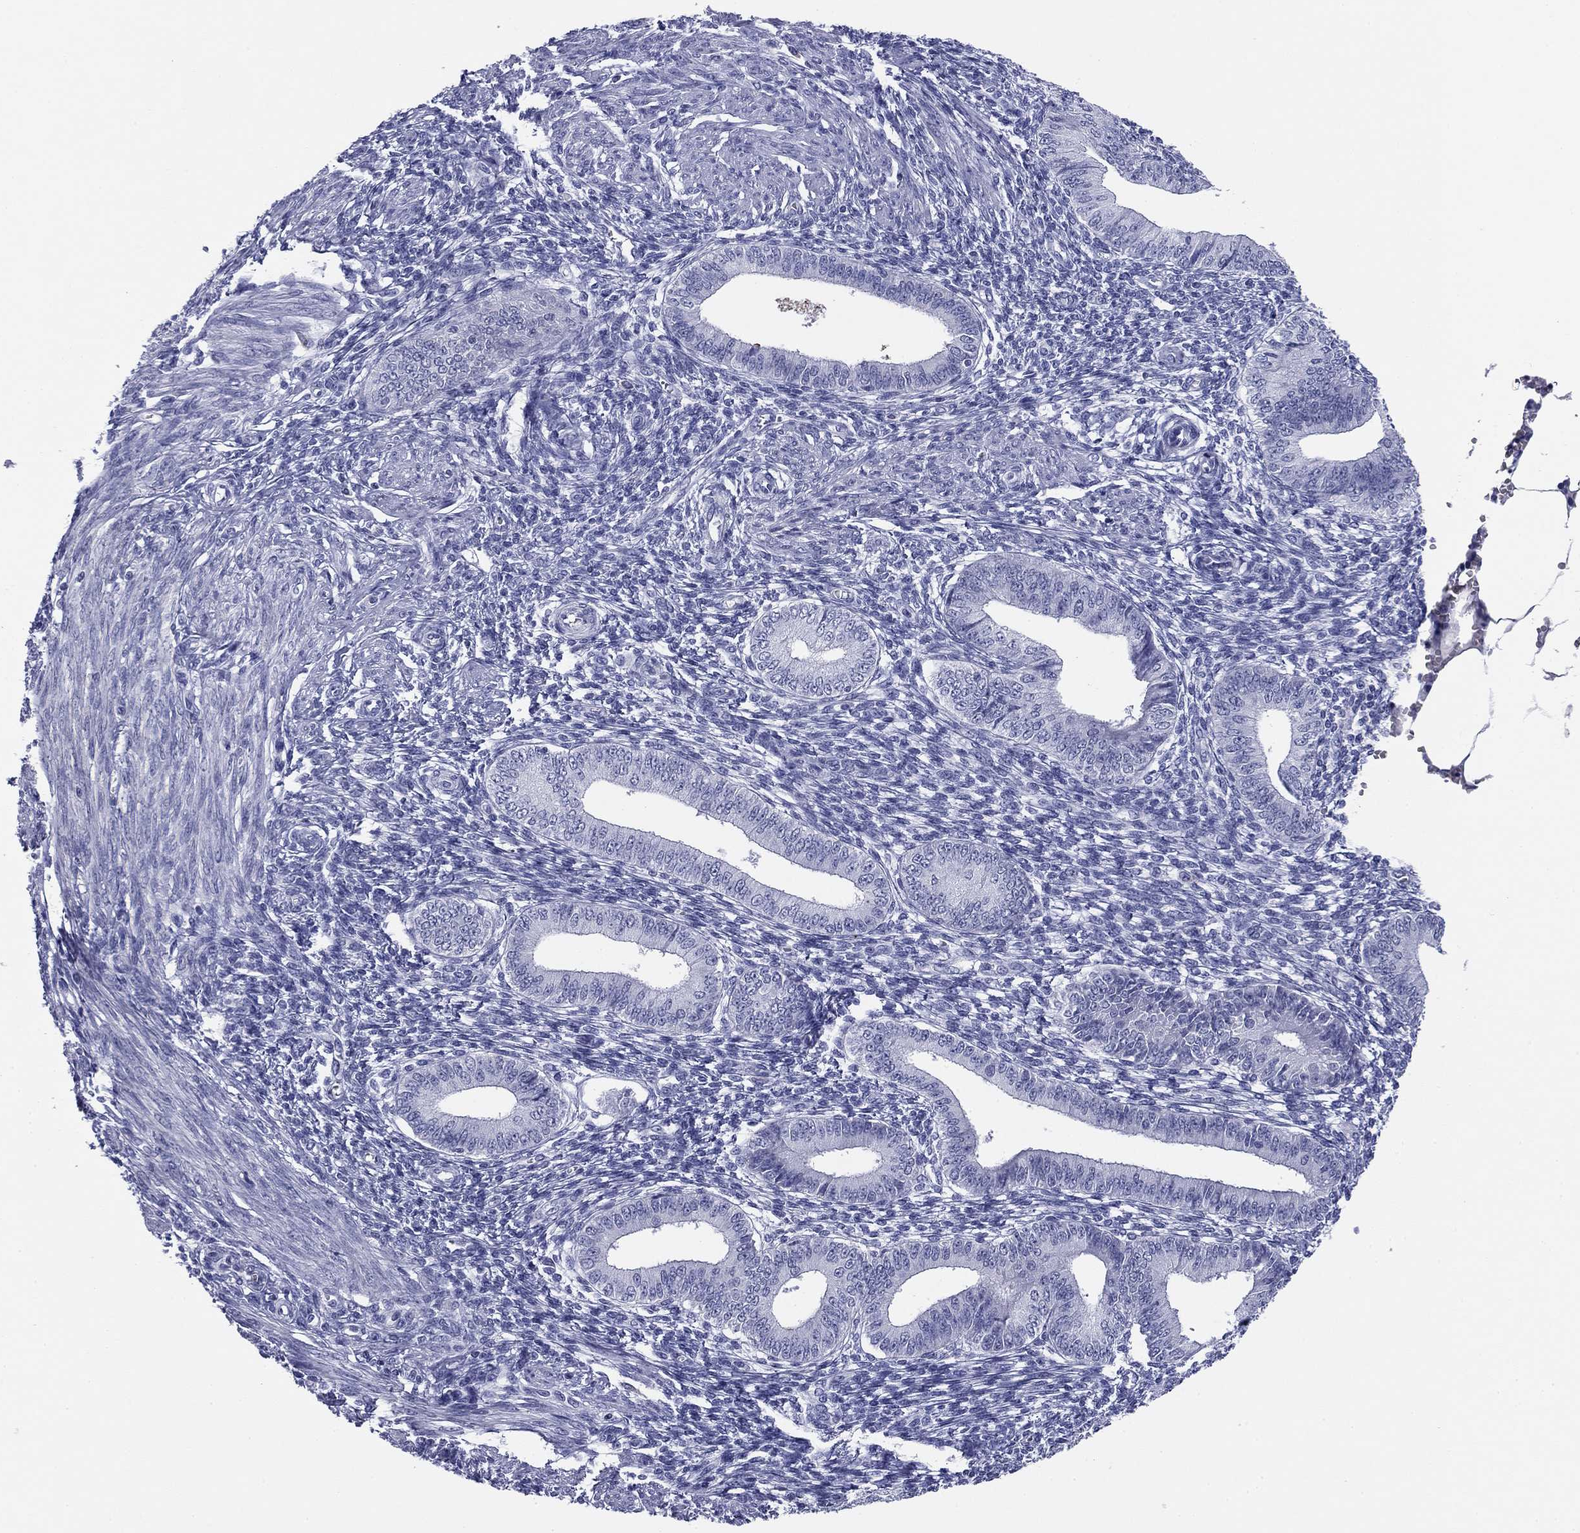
{"staining": {"intensity": "negative", "quantity": "none", "location": "none"}, "tissue": "endometrium", "cell_type": "Cells in endometrial stroma", "image_type": "normal", "snomed": [{"axis": "morphology", "description": "Normal tissue, NOS"}, {"axis": "topography", "description": "Endometrium"}], "caption": "IHC image of normal endometrium: endometrium stained with DAB (3,3'-diaminobenzidine) exhibits no significant protein positivity in cells in endometrial stroma. (DAB (3,3'-diaminobenzidine) immunohistochemistry (IHC) with hematoxylin counter stain).", "gene": "ABCC2", "patient": {"sex": "female", "age": 42}}